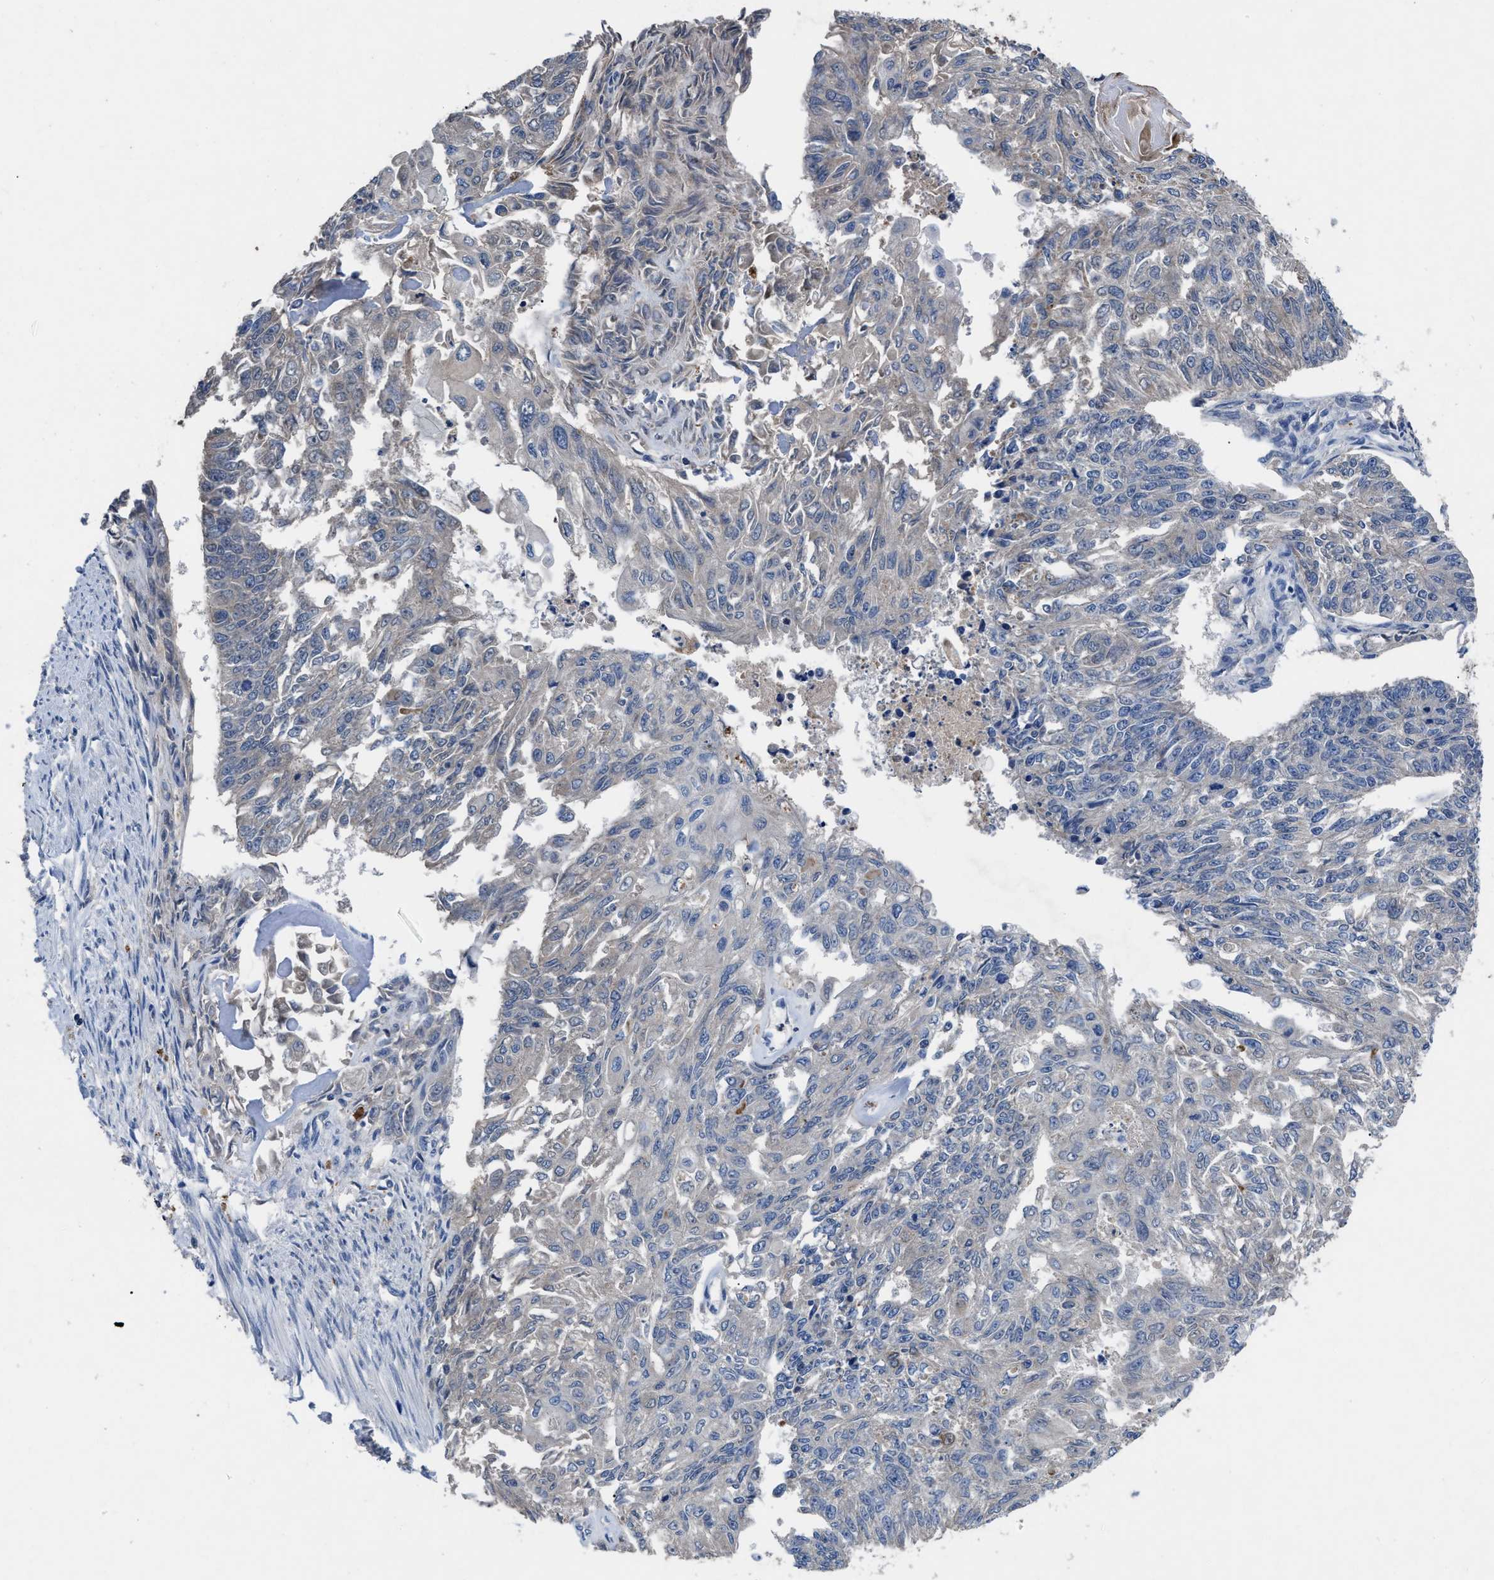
{"staining": {"intensity": "negative", "quantity": "none", "location": "none"}, "tissue": "endometrial cancer", "cell_type": "Tumor cells", "image_type": "cancer", "snomed": [{"axis": "morphology", "description": "Adenocarcinoma, NOS"}, {"axis": "topography", "description": "Endometrium"}], "caption": "DAB immunohistochemical staining of endometrial cancer shows no significant expression in tumor cells.", "gene": "YBEY", "patient": {"sex": "female", "age": 32}}